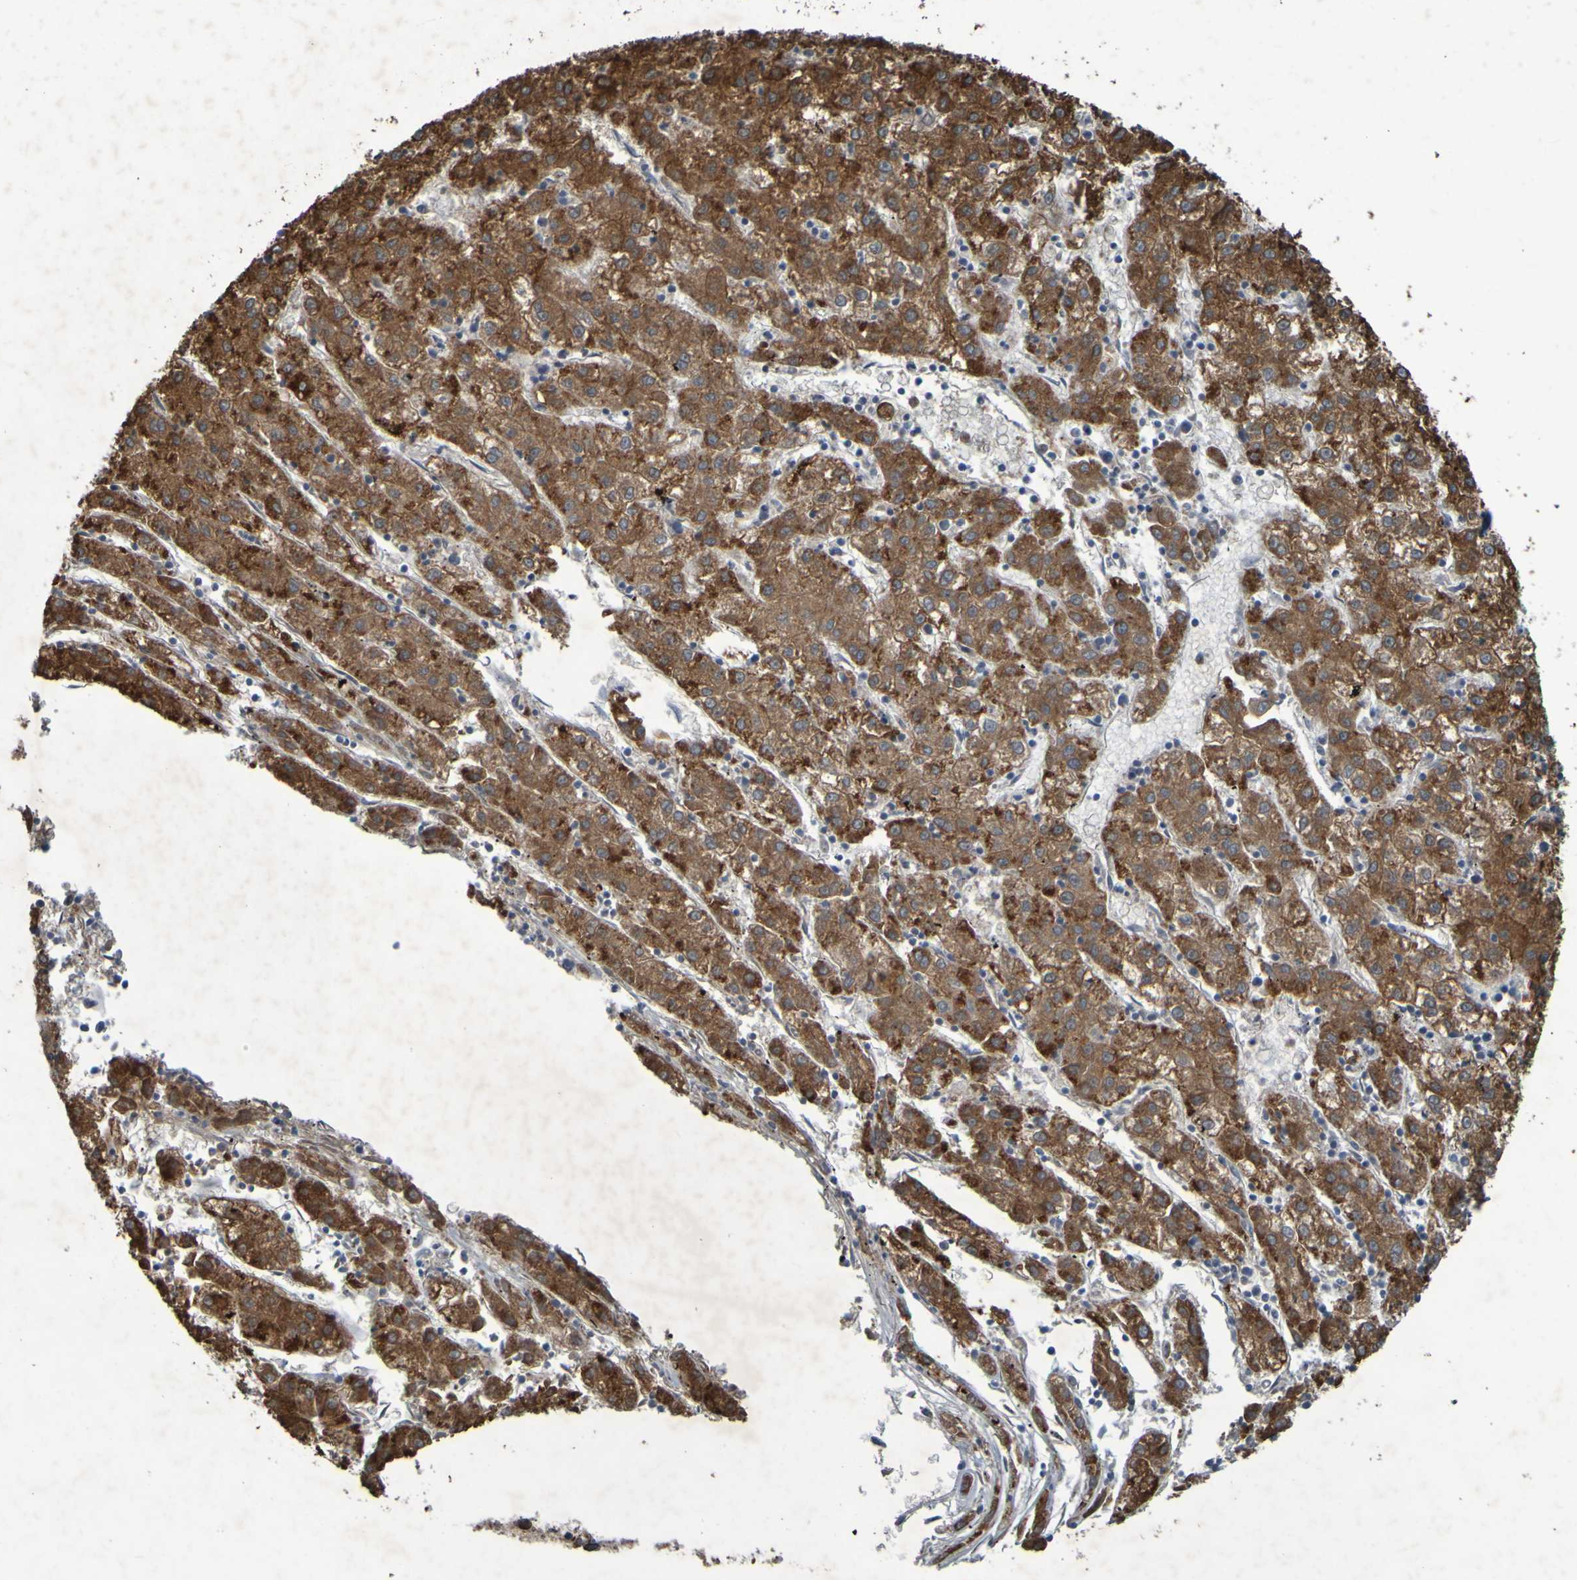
{"staining": {"intensity": "moderate", "quantity": ">75%", "location": "cytoplasmic/membranous"}, "tissue": "liver cancer", "cell_type": "Tumor cells", "image_type": "cancer", "snomed": [{"axis": "morphology", "description": "Carcinoma, Hepatocellular, NOS"}, {"axis": "topography", "description": "Liver"}], "caption": "The histopathology image demonstrates staining of liver hepatocellular carcinoma, revealing moderate cytoplasmic/membranous protein positivity (brown color) within tumor cells.", "gene": "MCPH1", "patient": {"sex": "male", "age": 72}}